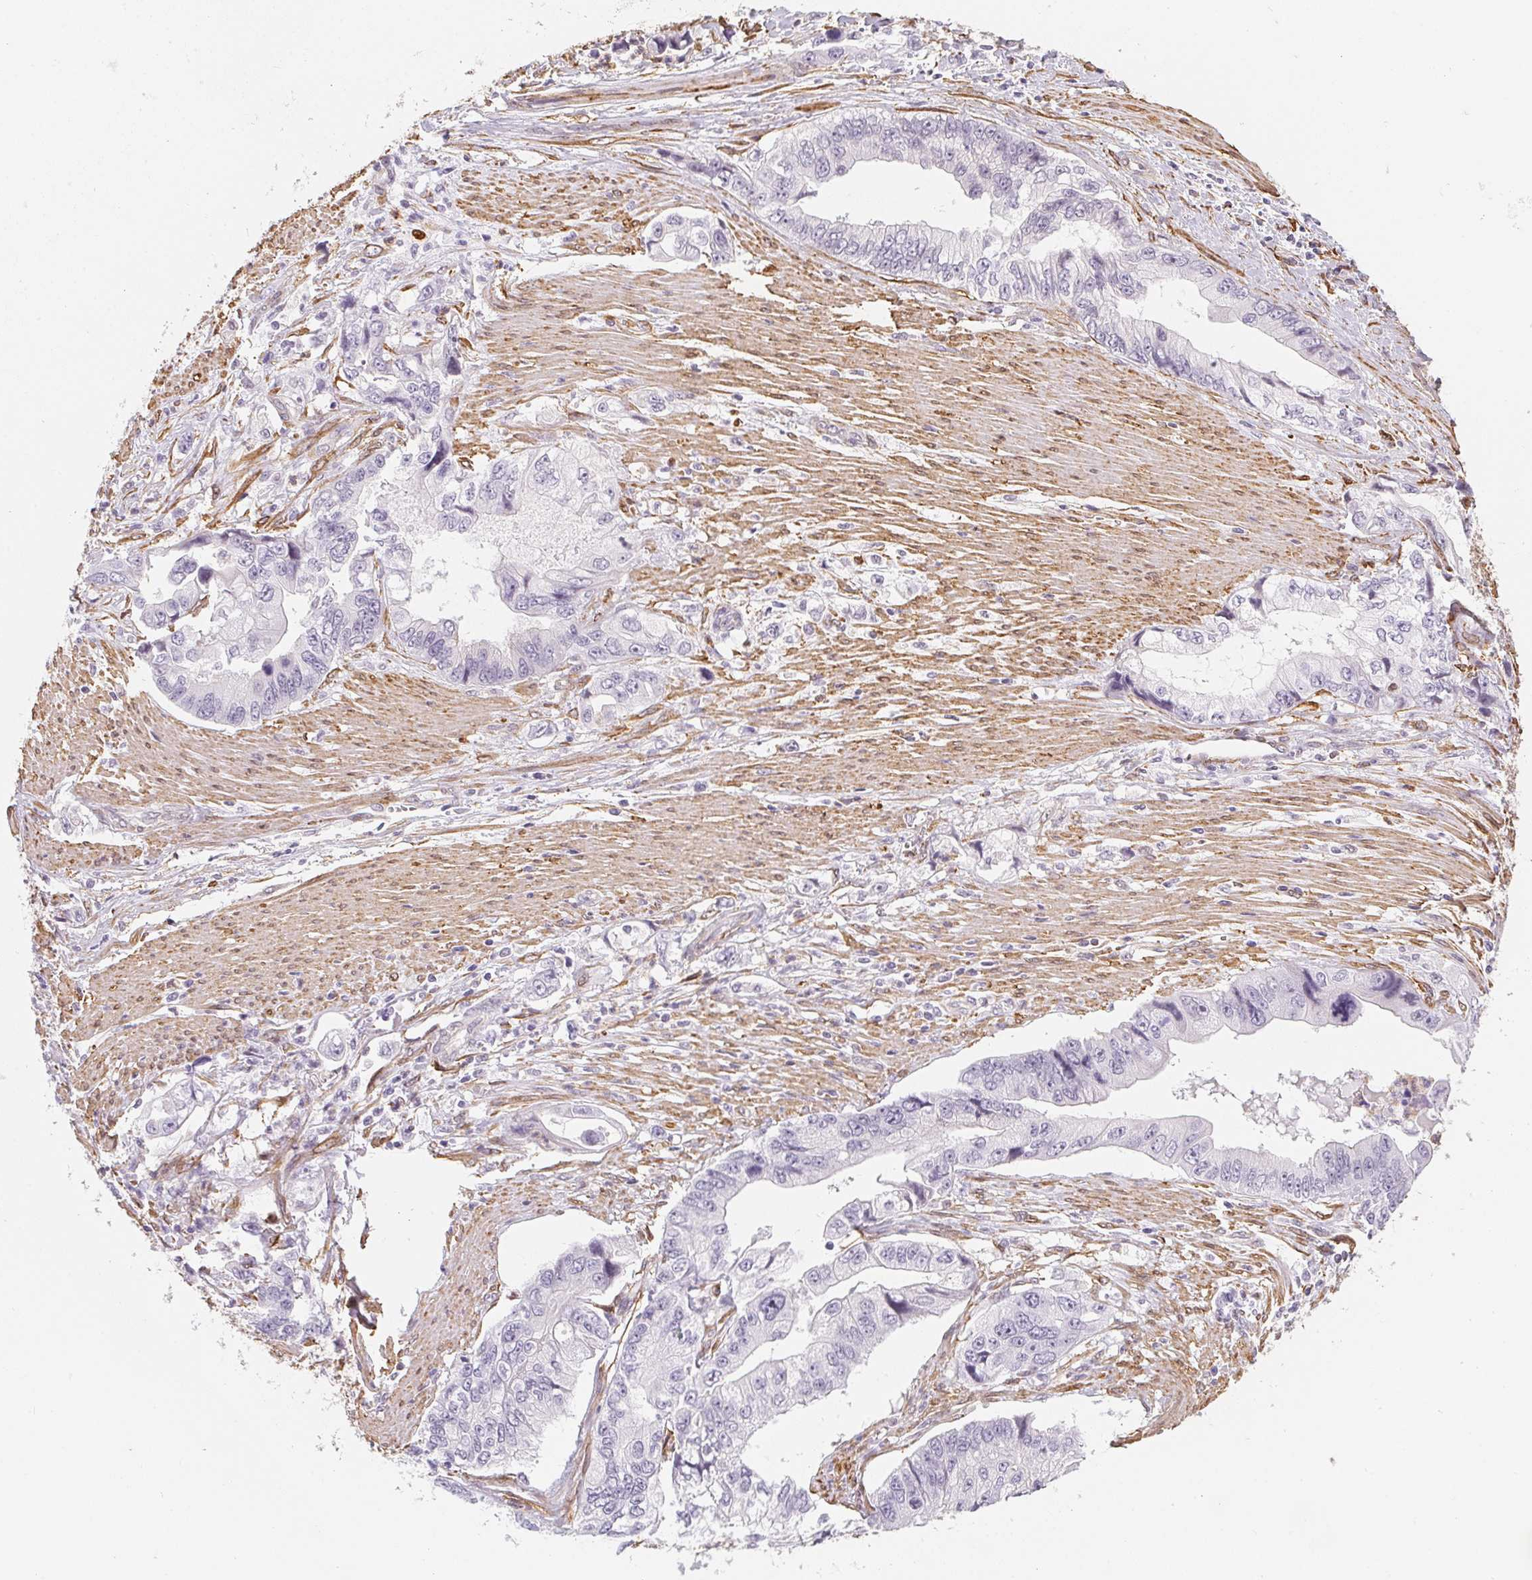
{"staining": {"intensity": "negative", "quantity": "none", "location": "none"}, "tissue": "stomach cancer", "cell_type": "Tumor cells", "image_type": "cancer", "snomed": [{"axis": "morphology", "description": "Adenocarcinoma, NOS"}, {"axis": "topography", "description": "Pancreas"}, {"axis": "topography", "description": "Stomach, upper"}], "caption": "Stomach cancer was stained to show a protein in brown. There is no significant staining in tumor cells. (Stains: DAB (3,3'-diaminobenzidine) immunohistochemistry with hematoxylin counter stain, Microscopy: brightfield microscopy at high magnification).", "gene": "RSBN1", "patient": {"sex": "male", "age": 77}}